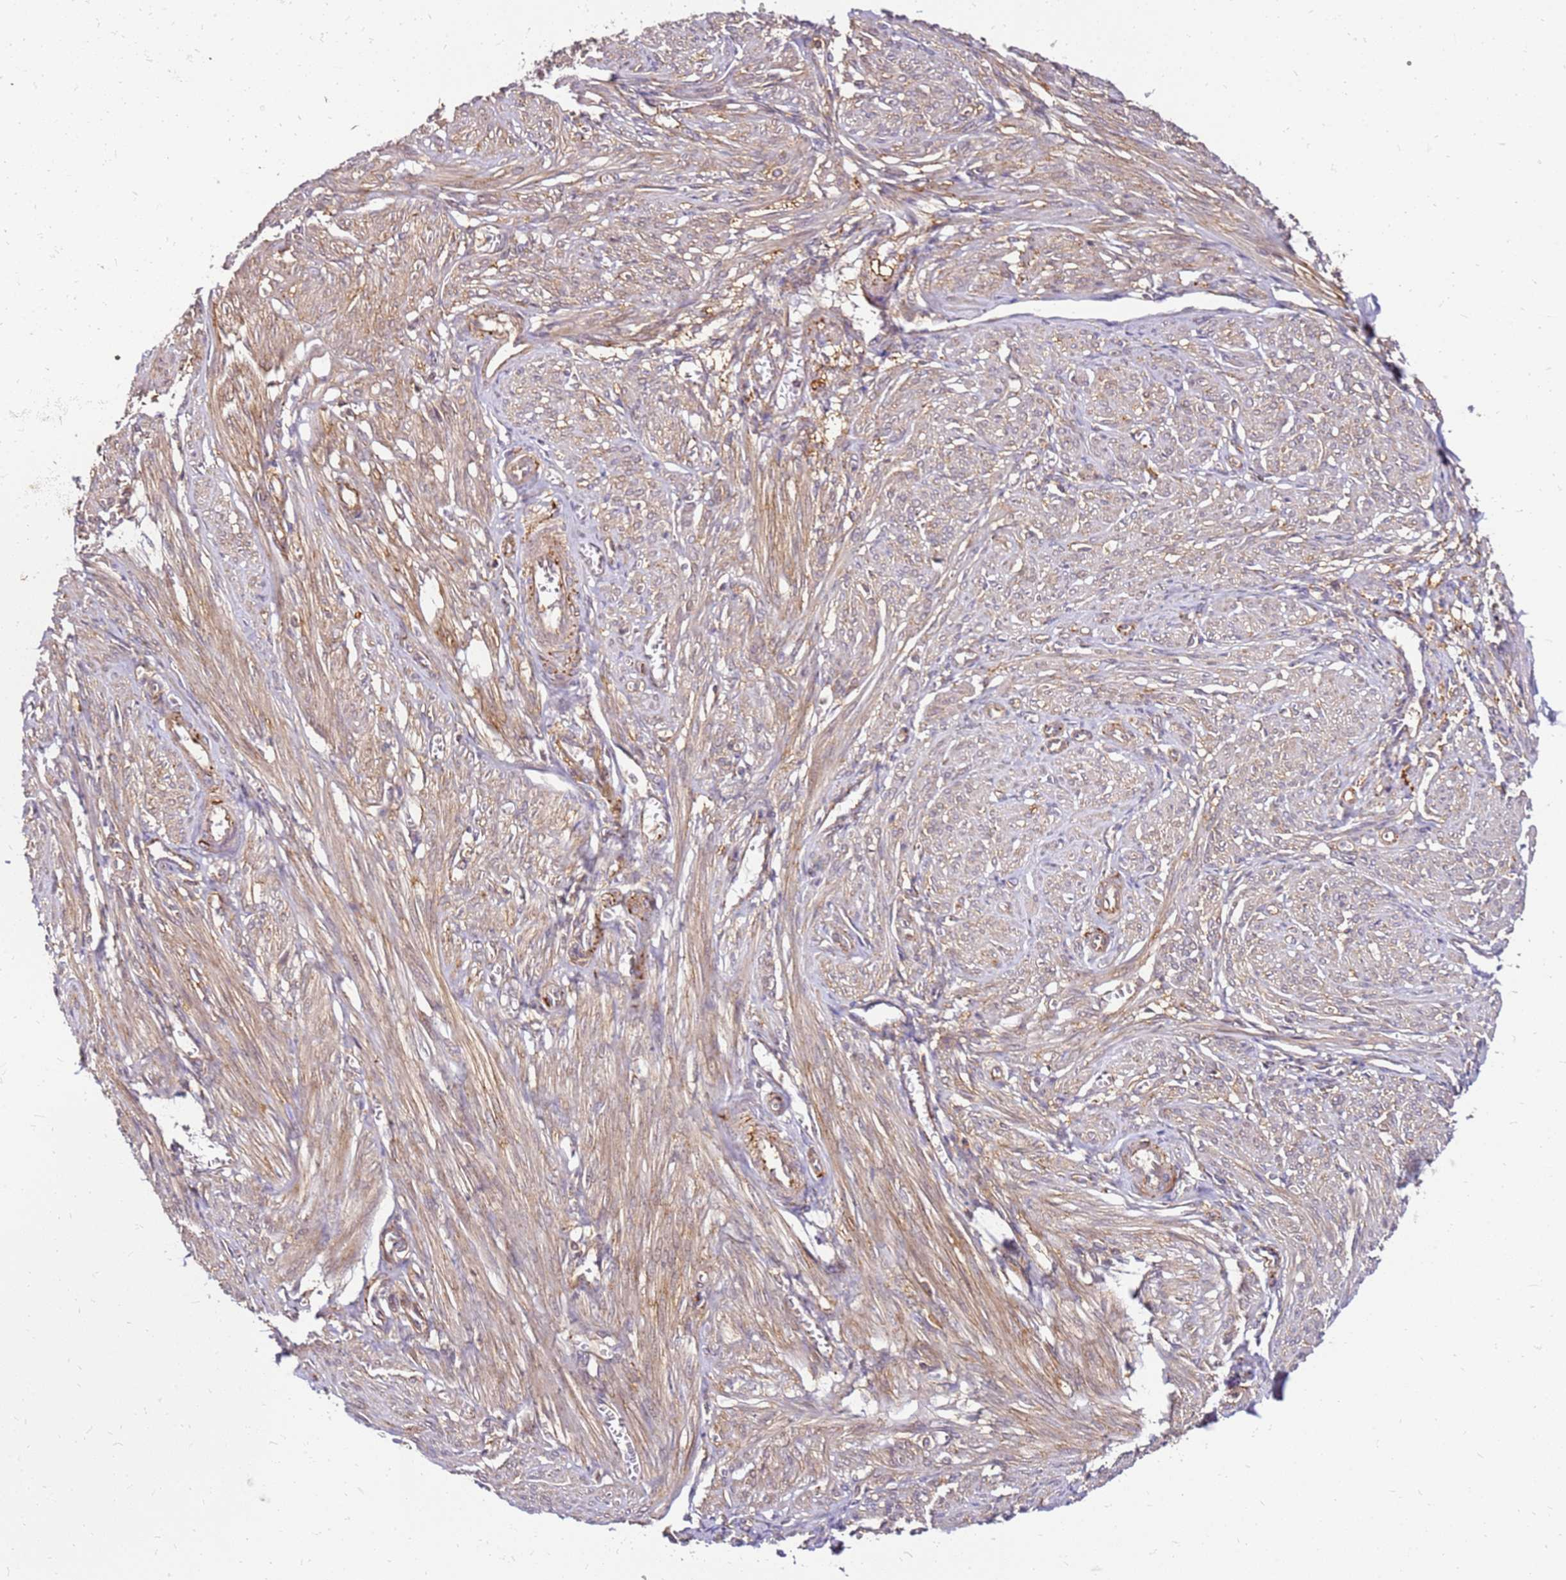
{"staining": {"intensity": "weak", "quantity": "25%-75%", "location": "cytoplasmic/membranous"}, "tissue": "smooth muscle", "cell_type": "Smooth muscle cells", "image_type": "normal", "snomed": [{"axis": "morphology", "description": "Normal tissue, NOS"}, {"axis": "topography", "description": "Smooth muscle"}], "caption": "Human smooth muscle stained for a protein (brown) displays weak cytoplasmic/membranous positive staining in about 25%-75% of smooth muscle cells.", "gene": "PIH1D1", "patient": {"sex": "female", "age": 39}}